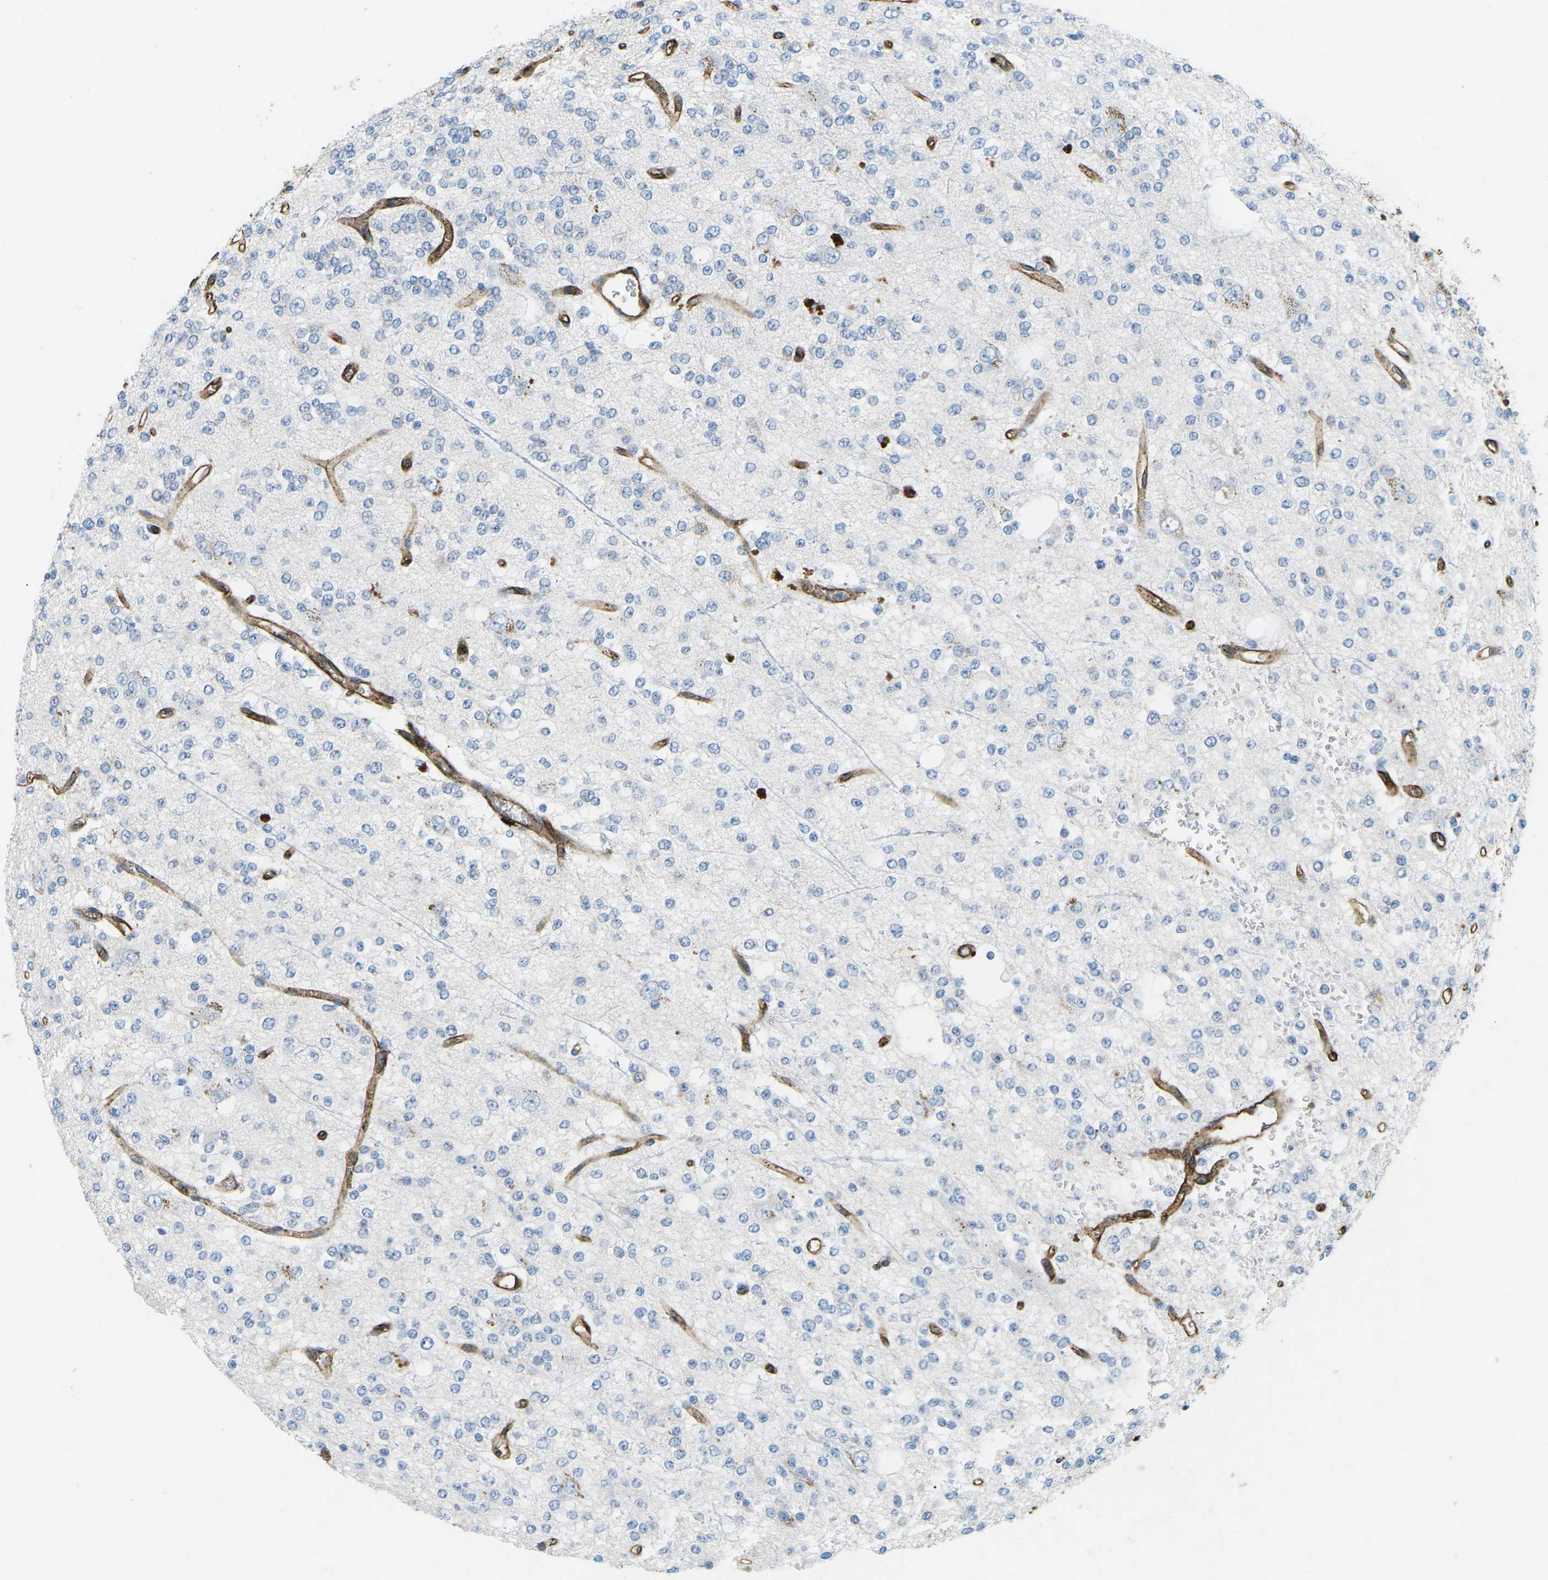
{"staining": {"intensity": "negative", "quantity": "none", "location": "none"}, "tissue": "glioma", "cell_type": "Tumor cells", "image_type": "cancer", "snomed": [{"axis": "morphology", "description": "Glioma, malignant, Low grade"}, {"axis": "topography", "description": "Brain"}], "caption": "Glioma was stained to show a protein in brown. There is no significant staining in tumor cells.", "gene": "HLA-B", "patient": {"sex": "male", "age": 38}}